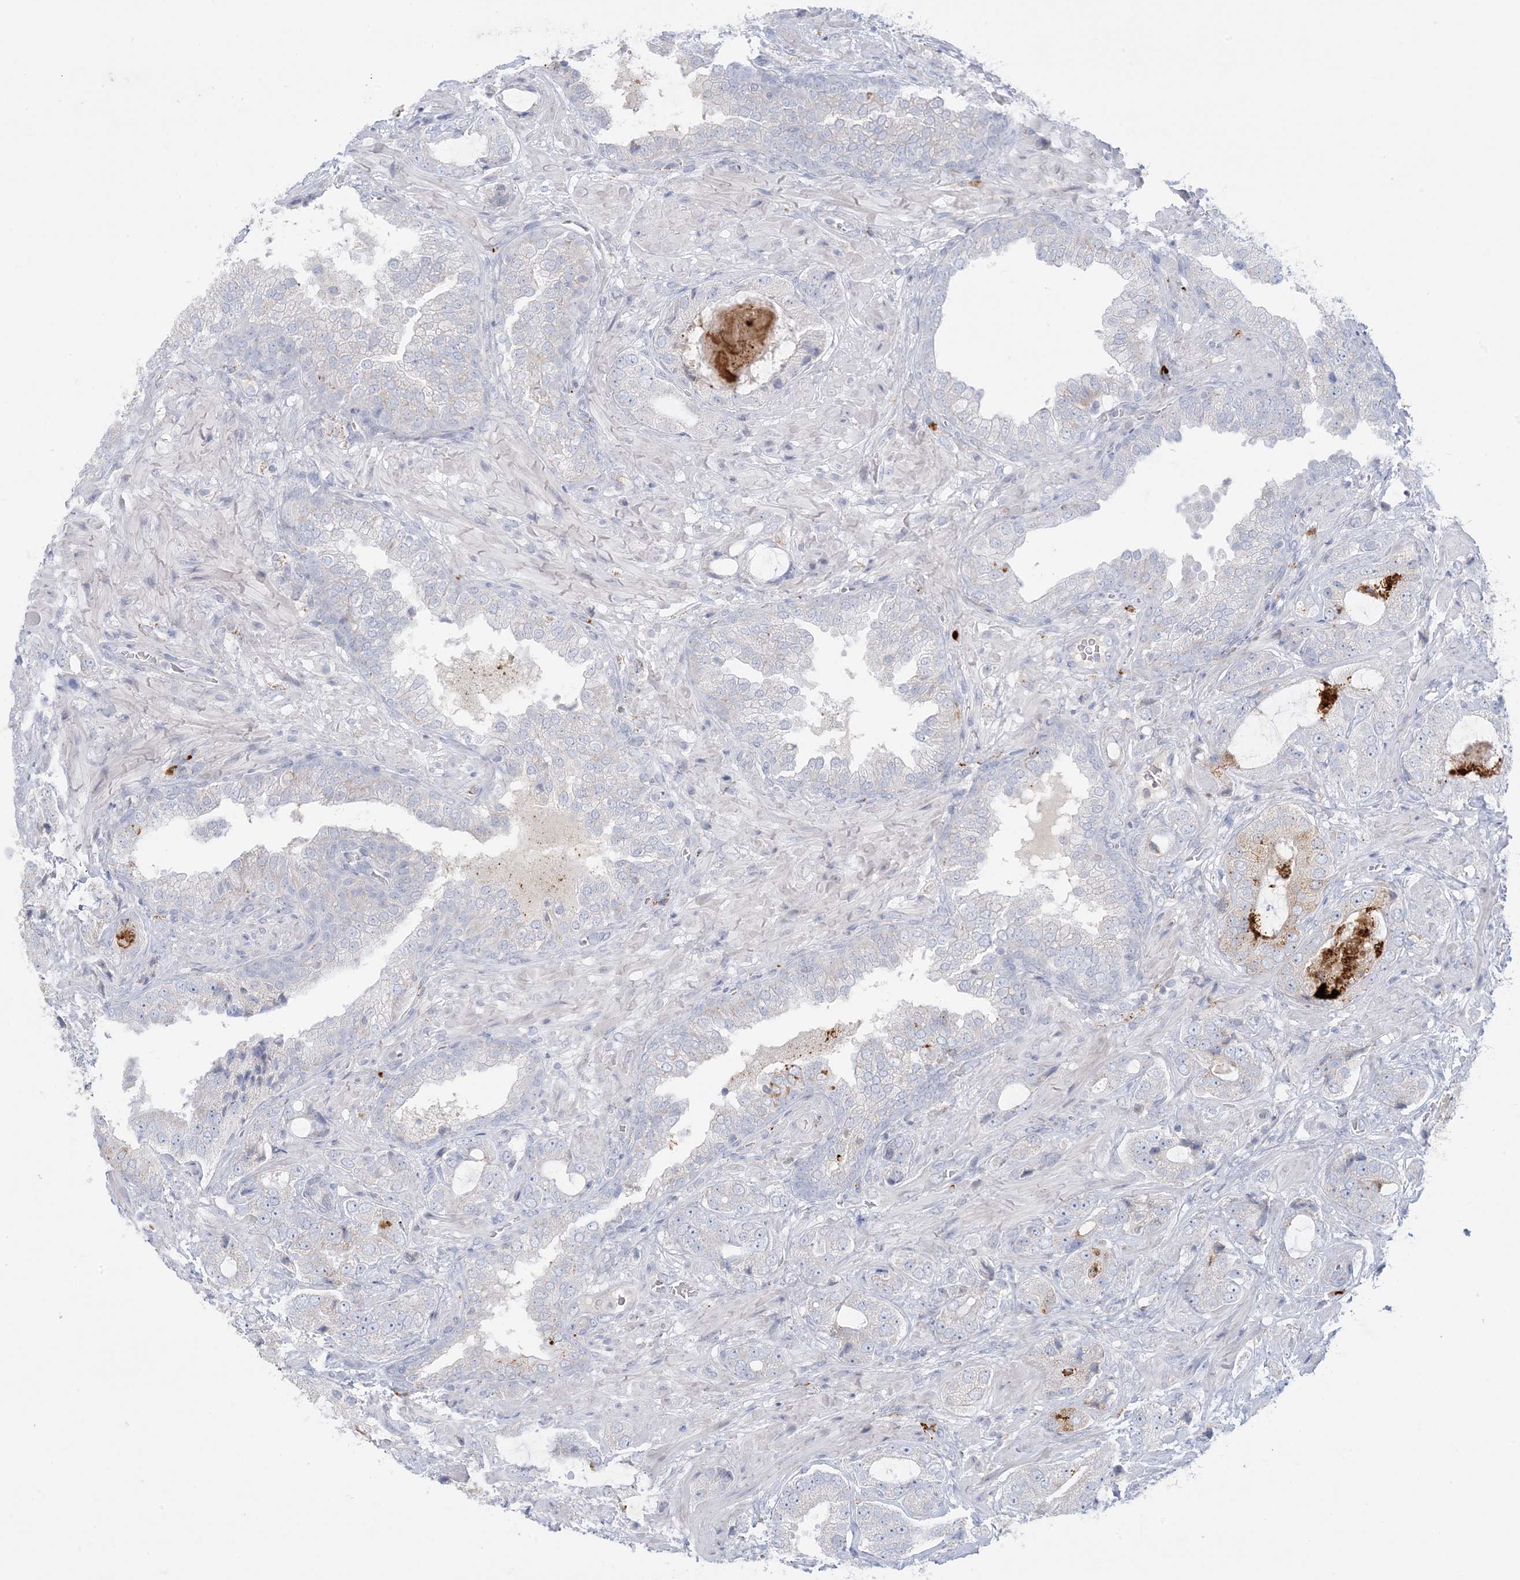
{"staining": {"intensity": "negative", "quantity": "none", "location": "none"}, "tissue": "prostate cancer", "cell_type": "Tumor cells", "image_type": "cancer", "snomed": [{"axis": "morphology", "description": "Normal tissue, NOS"}, {"axis": "morphology", "description": "Adenocarcinoma, High grade"}, {"axis": "topography", "description": "Prostate"}, {"axis": "topography", "description": "Peripheral nerve tissue"}], "caption": "High-grade adenocarcinoma (prostate) was stained to show a protein in brown. There is no significant staining in tumor cells.", "gene": "KCTD6", "patient": {"sex": "male", "age": 59}}